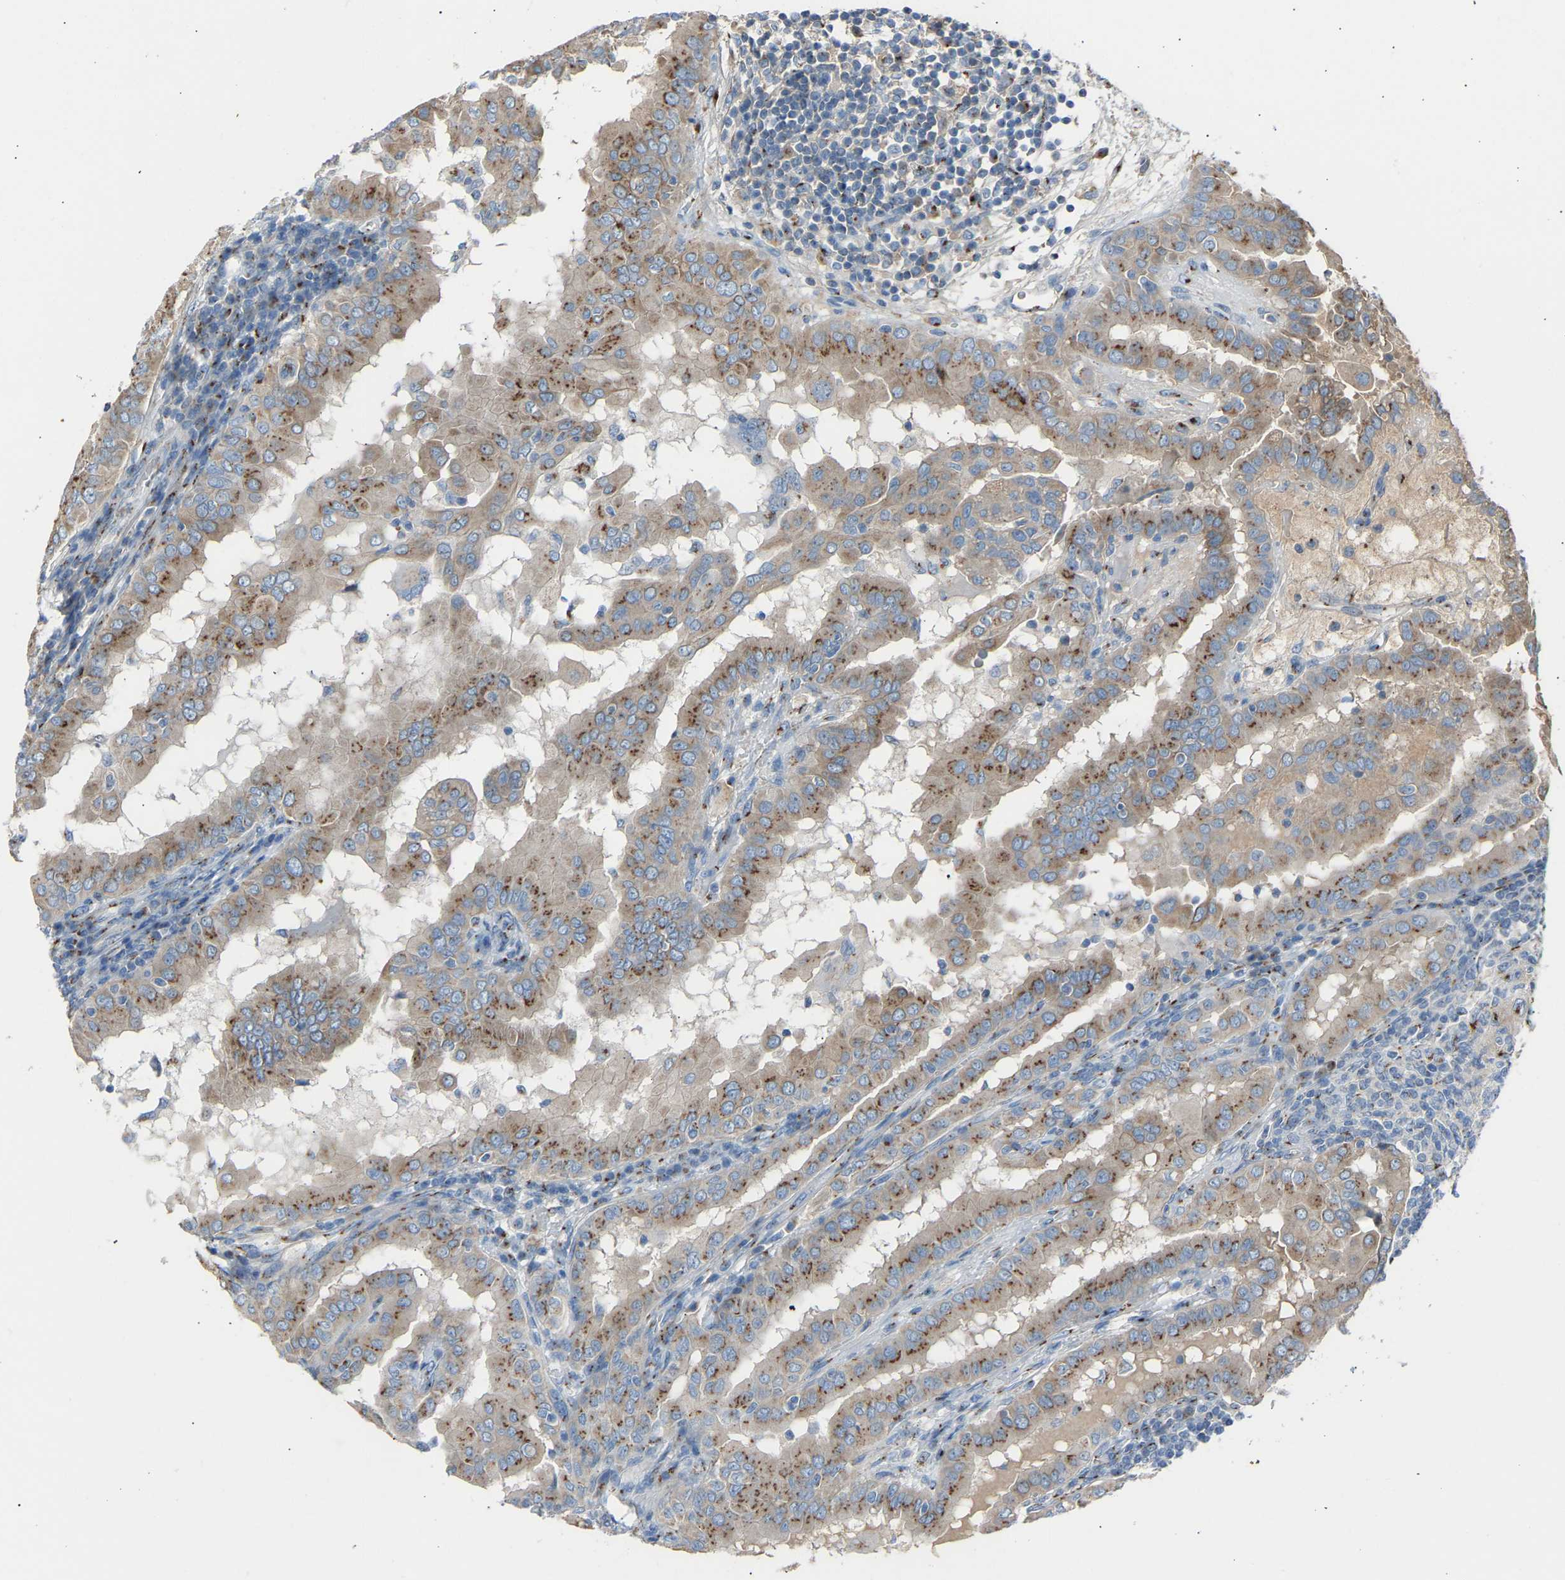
{"staining": {"intensity": "moderate", "quantity": ">75%", "location": "cytoplasmic/membranous"}, "tissue": "thyroid cancer", "cell_type": "Tumor cells", "image_type": "cancer", "snomed": [{"axis": "morphology", "description": "Papillary adenocarcinoma, NOS"}, {"axis": "topography", "description": "Thyroid gland"}], "caption": "Immunohistochemical staining of papillary adenocarcinoma (thyroid) reveals medium levels of moderate cytoplasmic/membranous staining in approximately >75% of tumor cells. (DAB = brown stain, brightfield microscopy at high magnification).", "gene": "CYREN", "patient": {"sex": "male", "age": 33}}